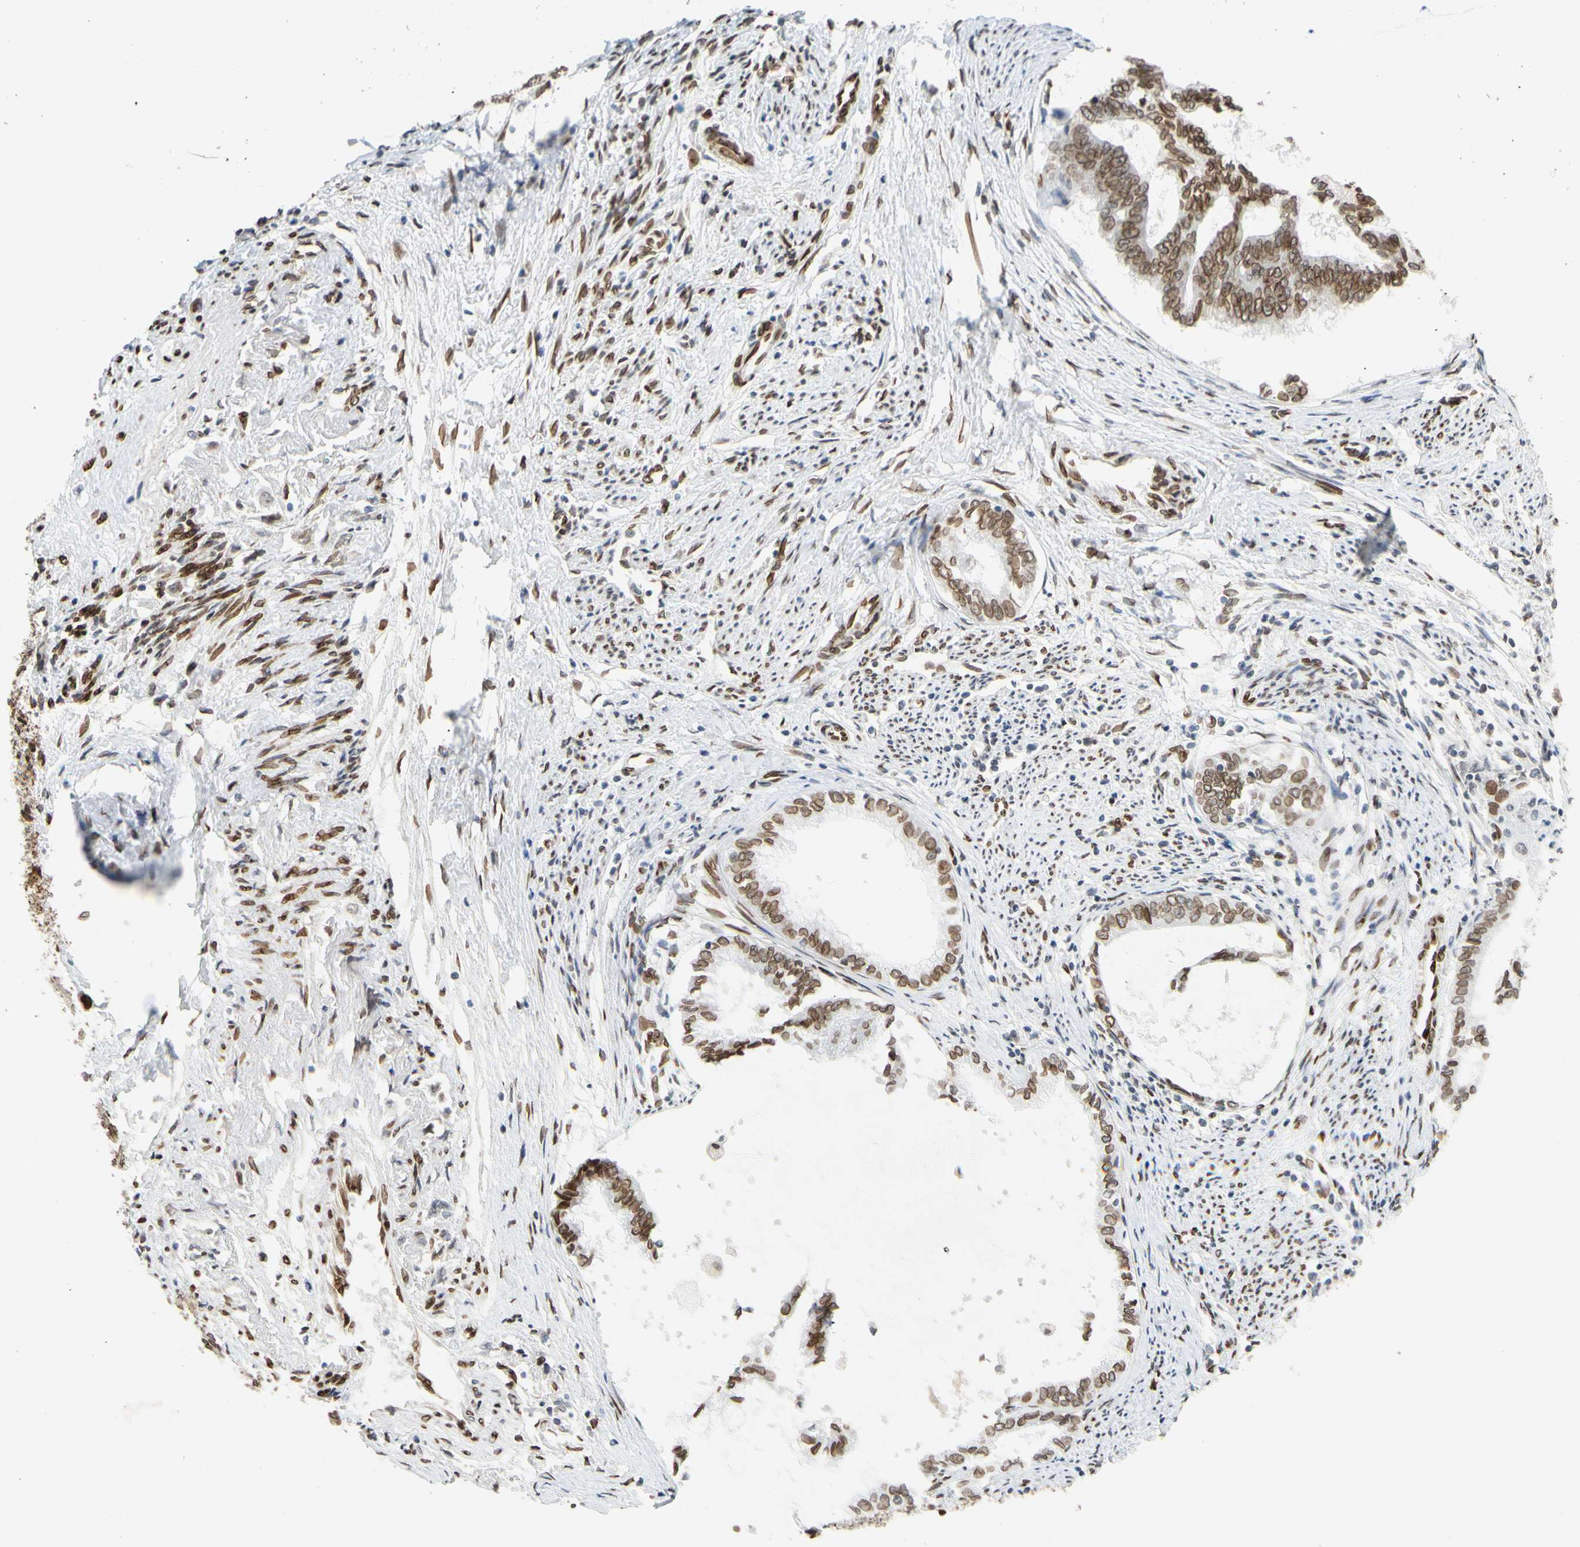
{"staining": {"intensity": "moderate", "quantity": ">75%", "location": "cytoplasmic/membranous,nuclear"}, "tissue": "endometrial cancer", "cell_type": "Tumor cells", "image_type": "cancer", "snomed": [{"axis": "morphology", "description": "Adenocarcinoma, NOS"}, {"axis": "topography", "description": "Endometrium"}], "caption": "An immunohistochemistry (IHC) photomicrograph of tumor tissue is shown. Protein staining in brown shows moderate cytoplasmic/membranous and nuclear positivity in adenocarcinoma (endometrial) within tumor cells.", "gene": "SUN1", "patient": {"sex": "female", "age": 86}}